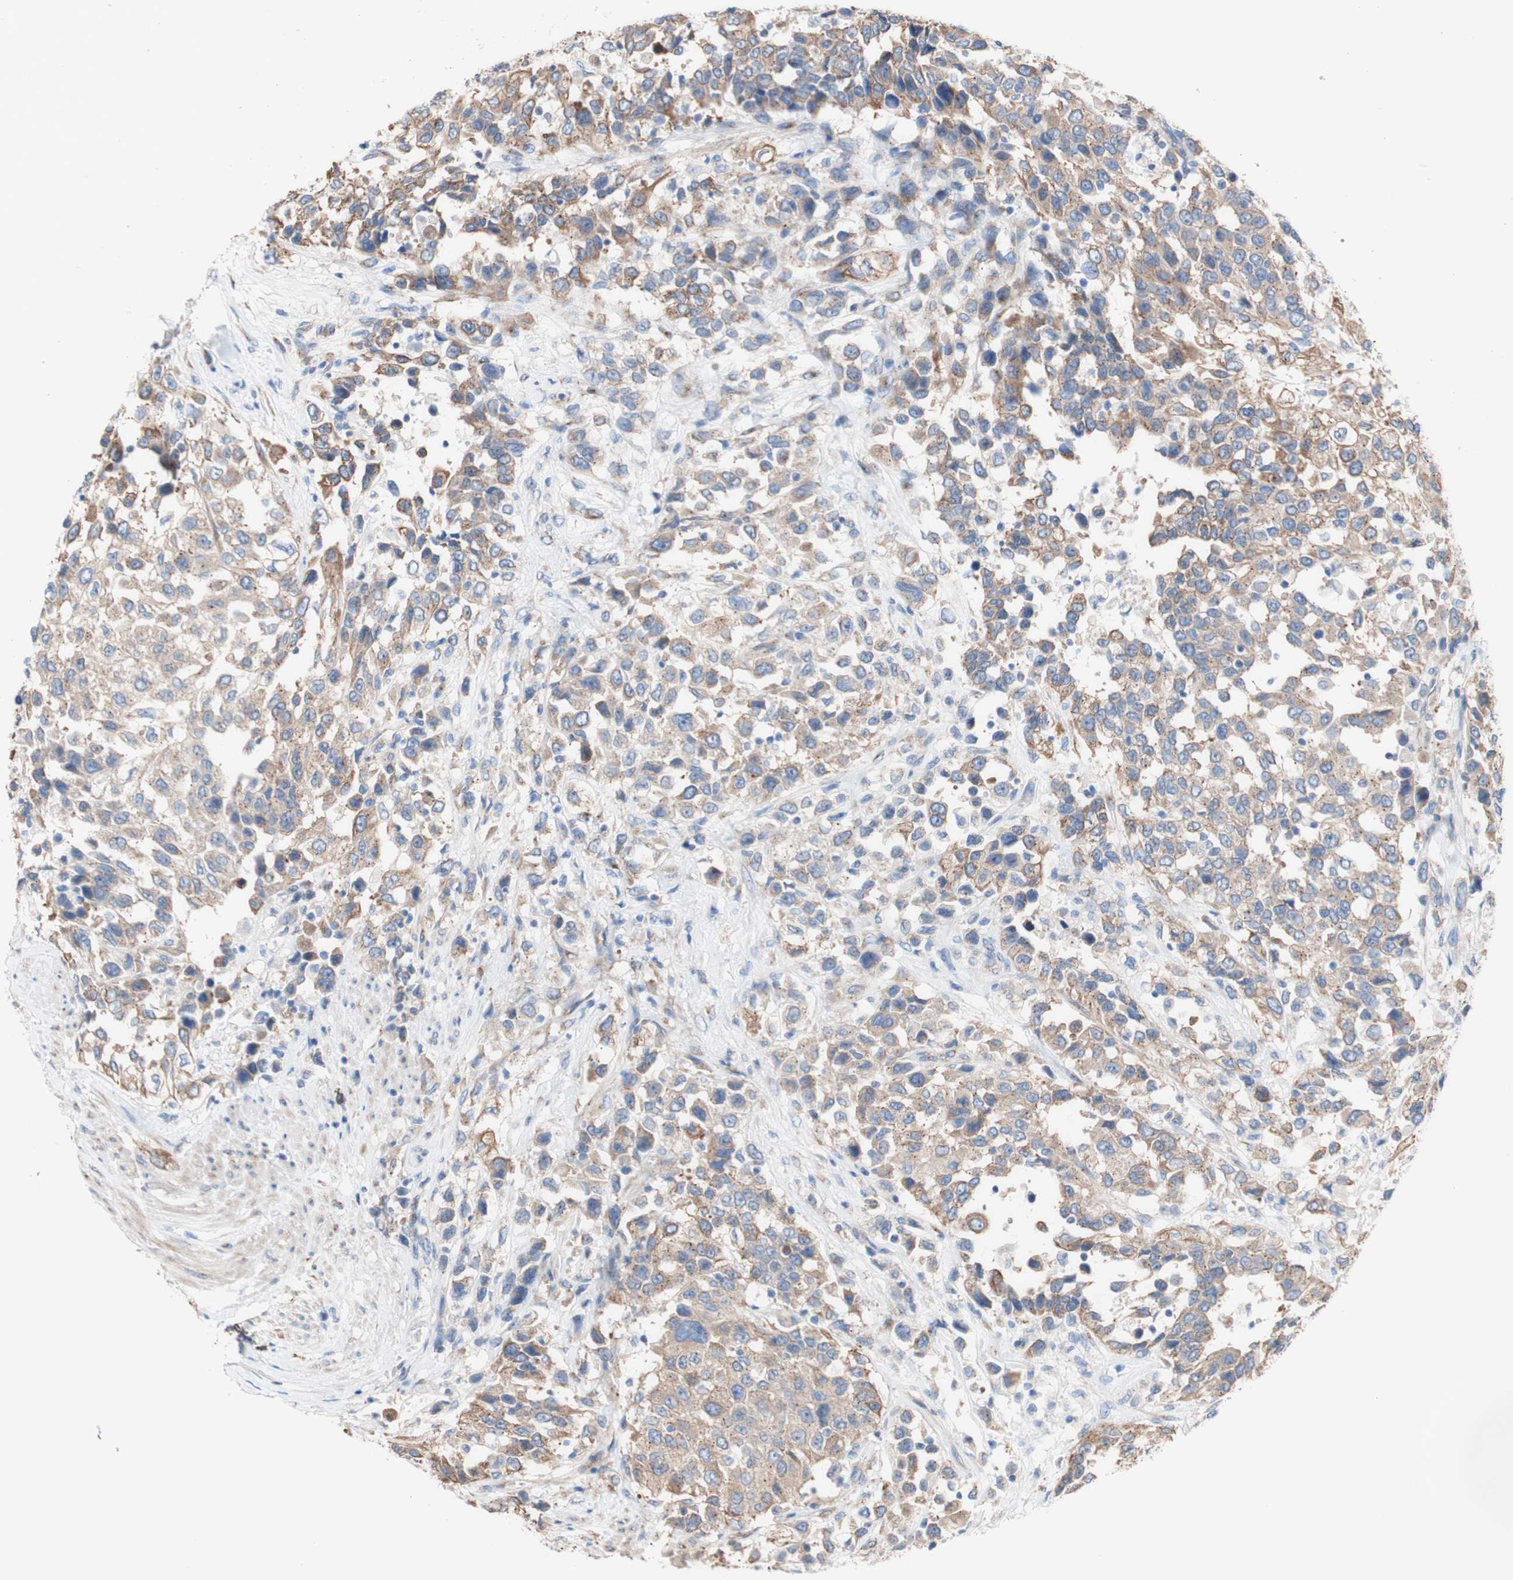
{"staining": {"intensity": "moderate", "quantity": ">75%", "location": "cytoplasmic/membranous"}, "tissue": "urothelial cancer", "cell_type": "Tumor cells", "image_type": "cancer", "snomed": [{"axis": "morphology", "description": "Urothelial carcinoma, High grade"}, {"axis": "topography", "description": "Urinary bladder"}], "caption": "This photomicrograph demonstrates immunohistochemistry (IHC) staining of urothelial carcinoma (high-grade), with medium moderate cytoplasmic/membranous staining in approximately >75% of tumor cells.", "gene": "LRIG3", "patient": {"sex": "female", "age": 80}}